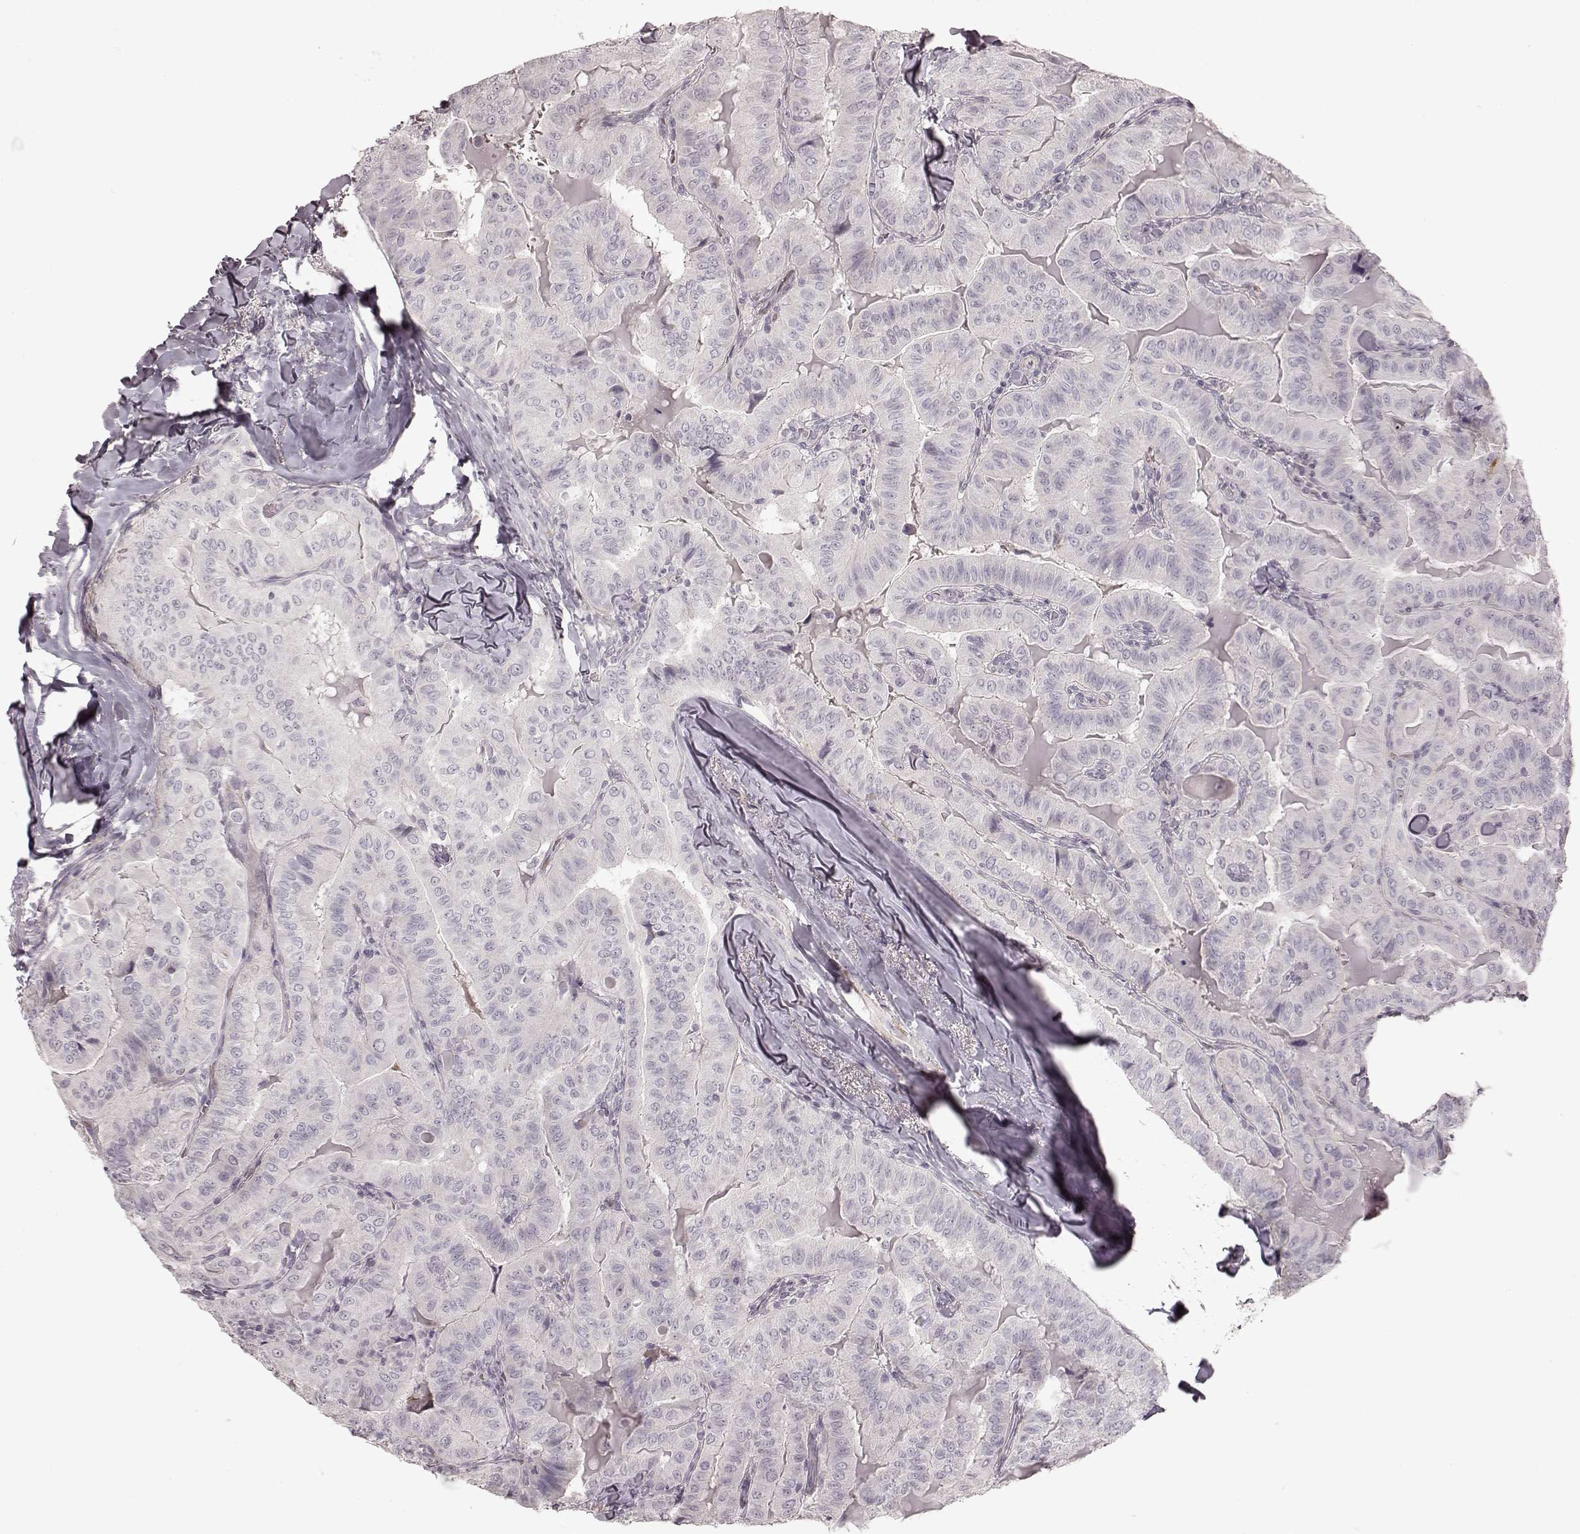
{"staining": {"intensity": "negative", "quantity": "none", "location": "none"}, "tissue": "thyroid cancer", "cell_type": "Tumor cells", "image_type": "cancer", "snomed": [{"axis": "morphology", "description": "Papillary adenocarcinoma, NOS"}, {"axis": "topography", "description": "Thyroid gland"}], "caption": "DAB immunohistochemical staining of human thyroid cancer reveals no significant expression in tumor cells.", "gene": "PRLHR", "patient": {"sex": "female", "age": 68}}